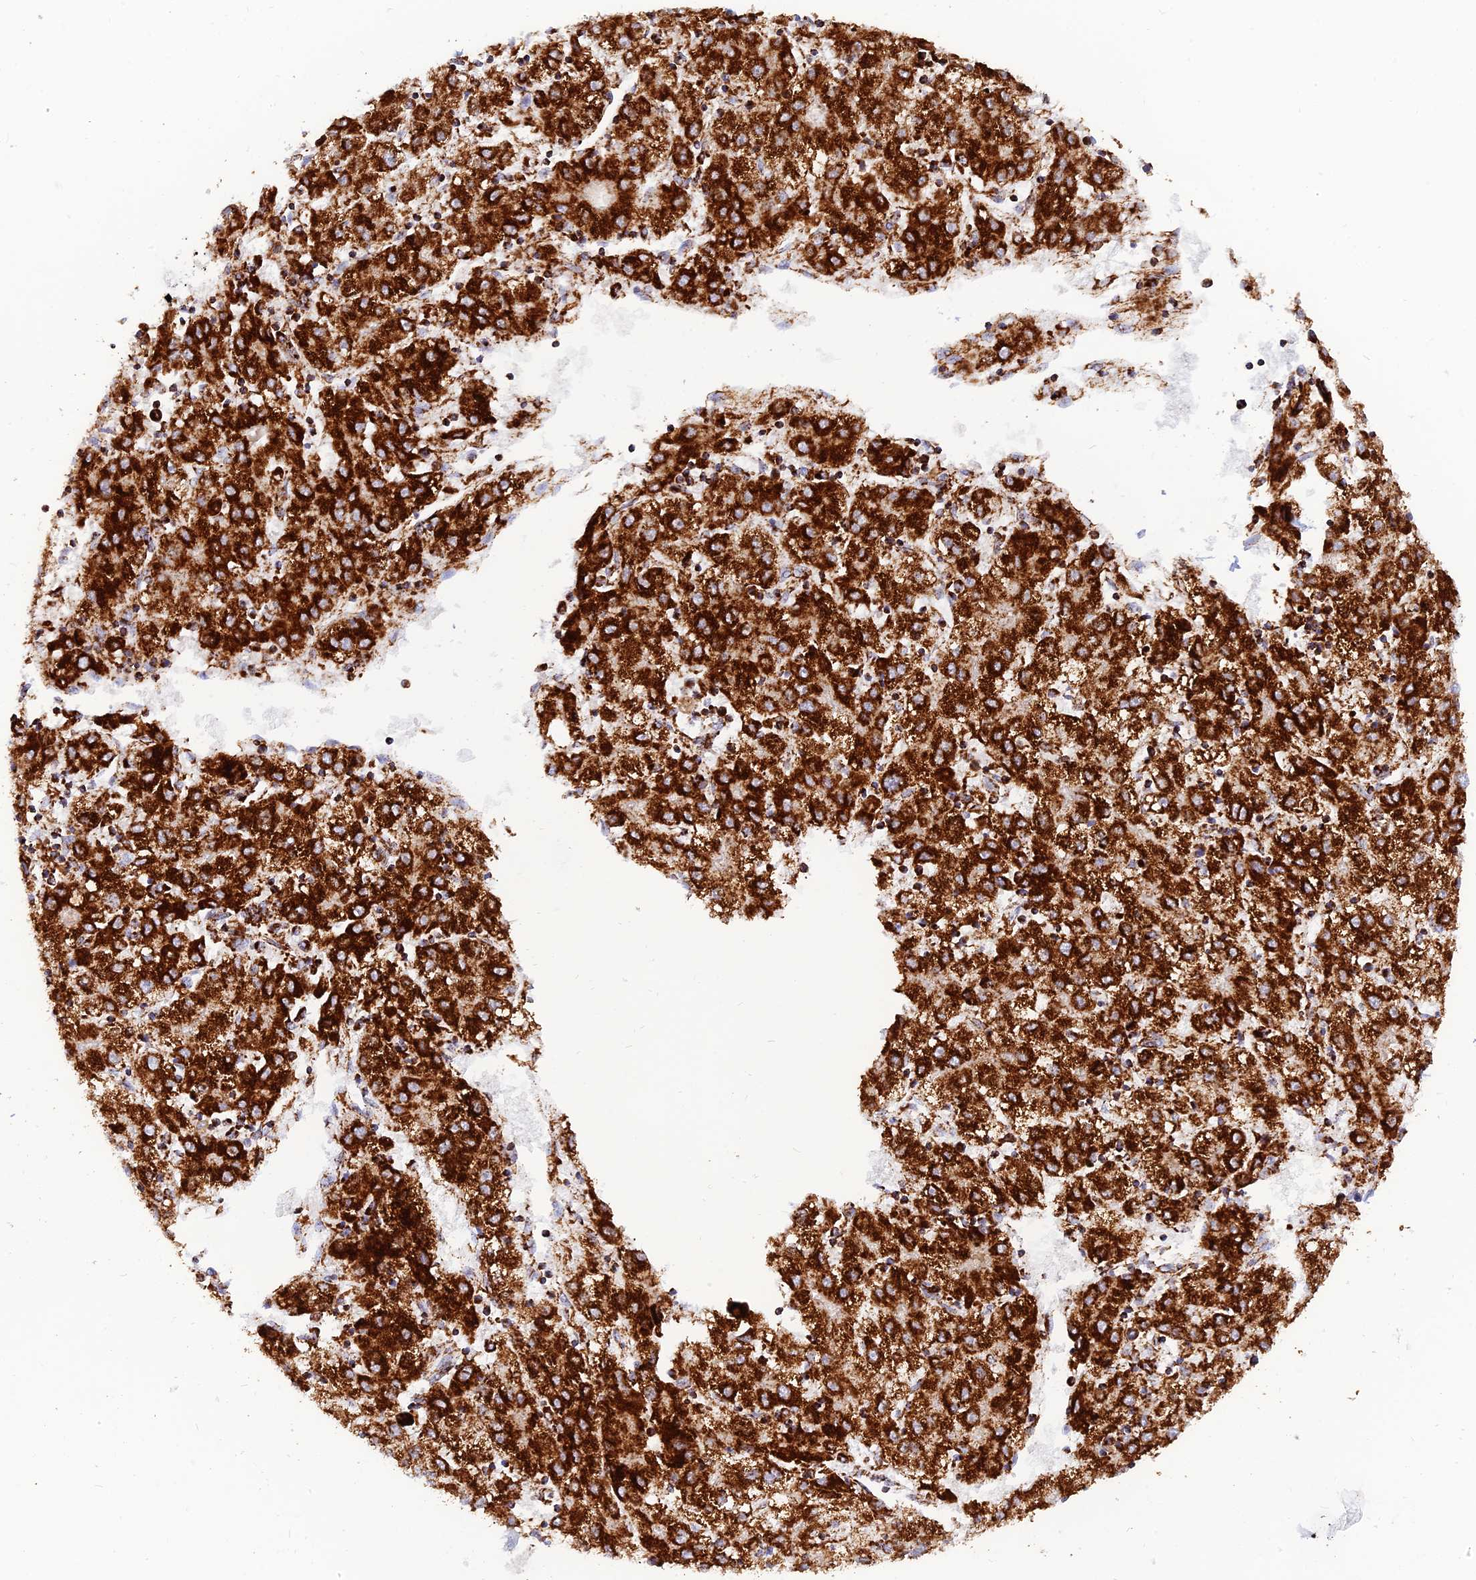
{"staining": {"intensity": "strong", "quantity": ">75%", "location": "cytoplasmic/membranous"}, "tissue": "liver cancer", "cell_type": "Tumor cells", "image_type": "cancer", "snomed": [{"axis": "morphology", "description": "Carcinoma, Hepatocellular, NOS"}, {"axis": "topography", "description": "Liver"}], "caption": "Immunohistochemical staining of liver hepatocellular carcinoma exhibits high levels of strong cytoplasmic/membranous expression in about >75% of tumor cells.", "gene": "NDUFB6", "patient": {"sex": "male", "age": 72}}